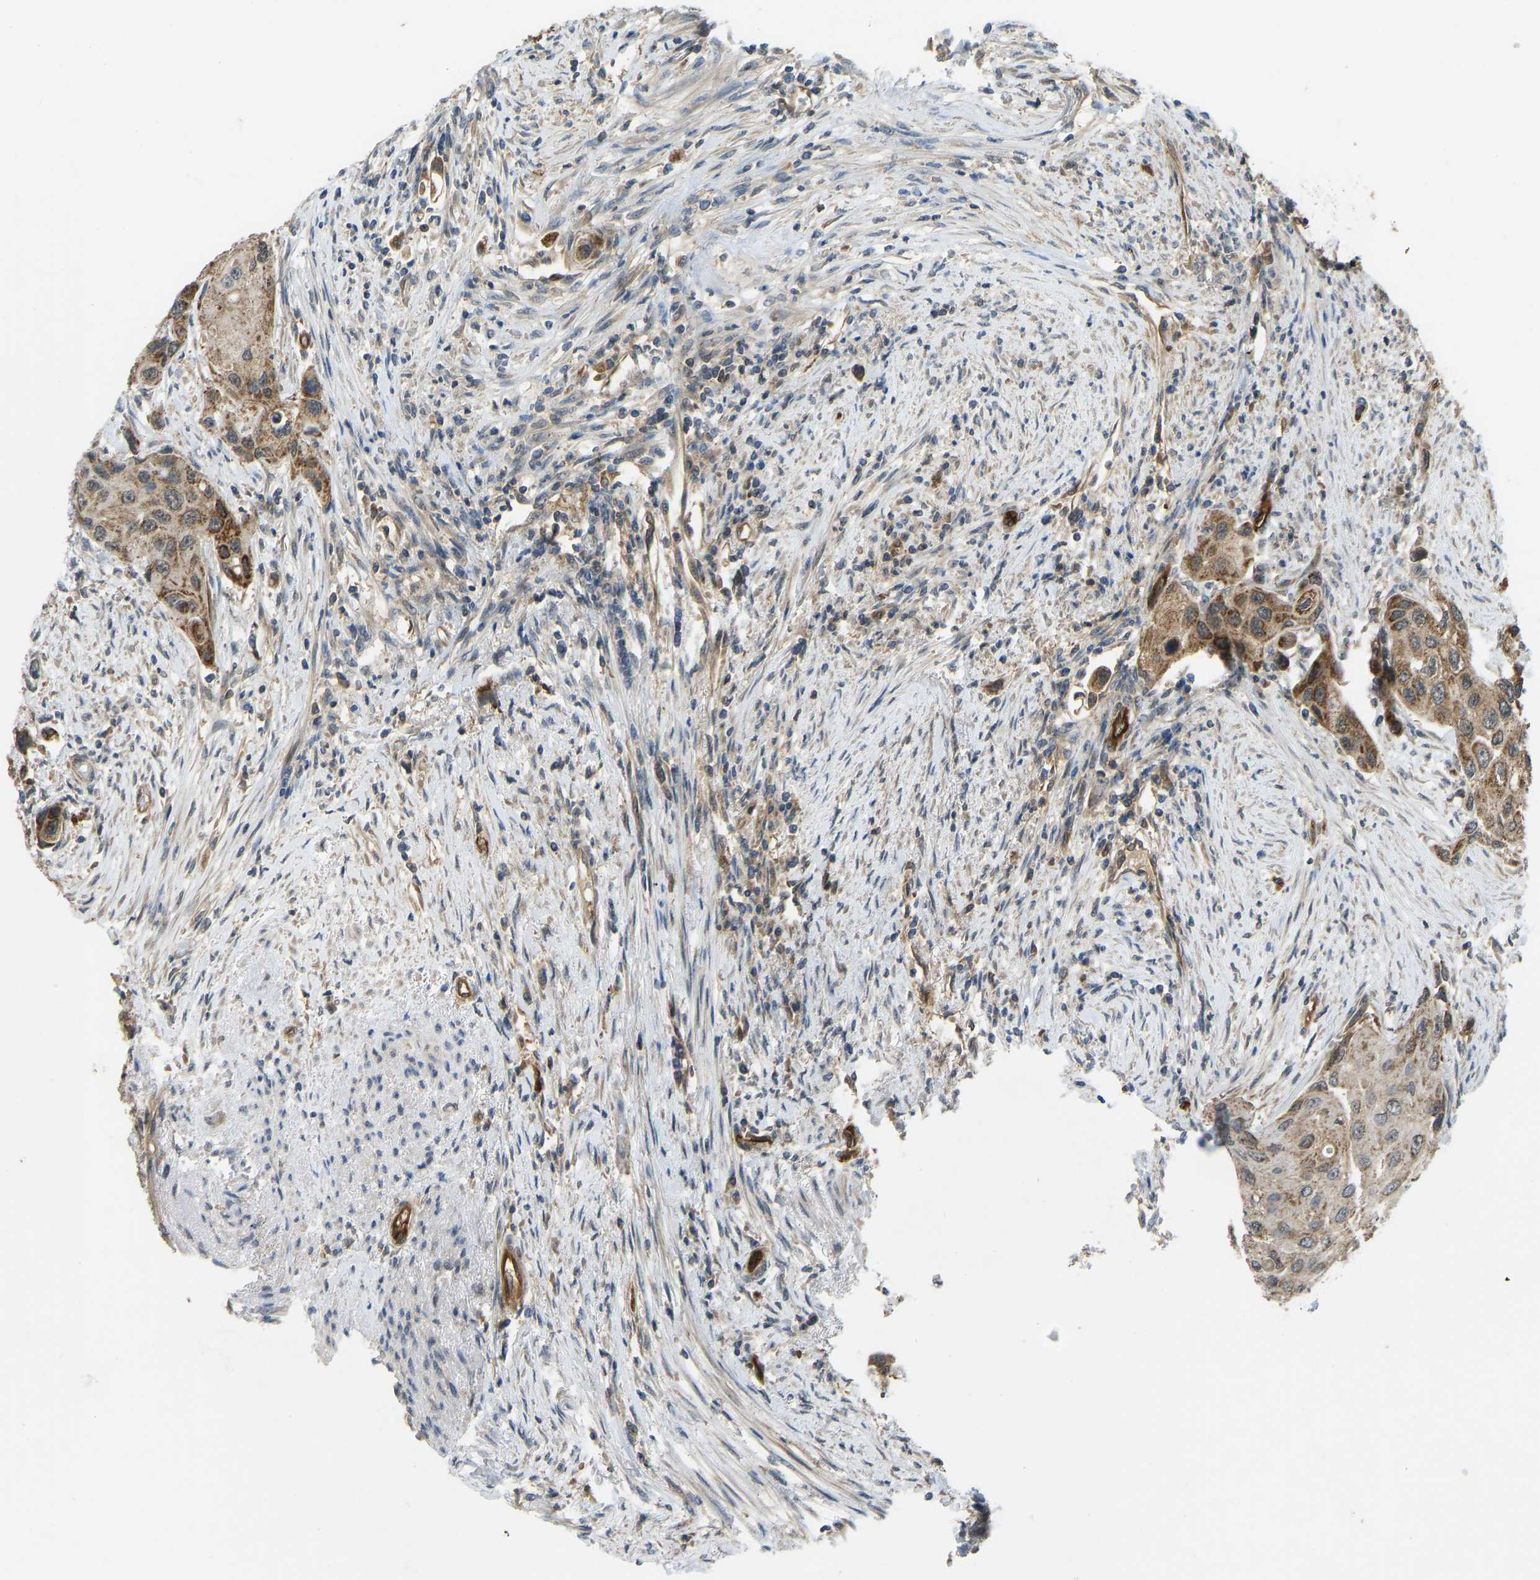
{"staining": {"intensity": "moderate", "quantity": ">75%", "location": "cytoplasmic/membranous"}, "tissue": "urothelial cancer", "cell_type": "Tumor cells", "image_type": "cancer", "snomed": [{"axis": "morphology", "description": "Urothelial carcinoma, High grade"}, {"axis": "topography", "description": "Urinary bladder"}], "caption": "High-magnification brightfield microscopy of urothelial cancer stained with DAB (3,3'-diaminobenzidine) (brown) and counterstained with hematoxylin (blue). tumor cells exhibit moderate cytoplasmic/membranous staining is appreciated in approximately>75% of cells.", "gene": "CCT8", "patient": {"sex": "female", "age": 56}}